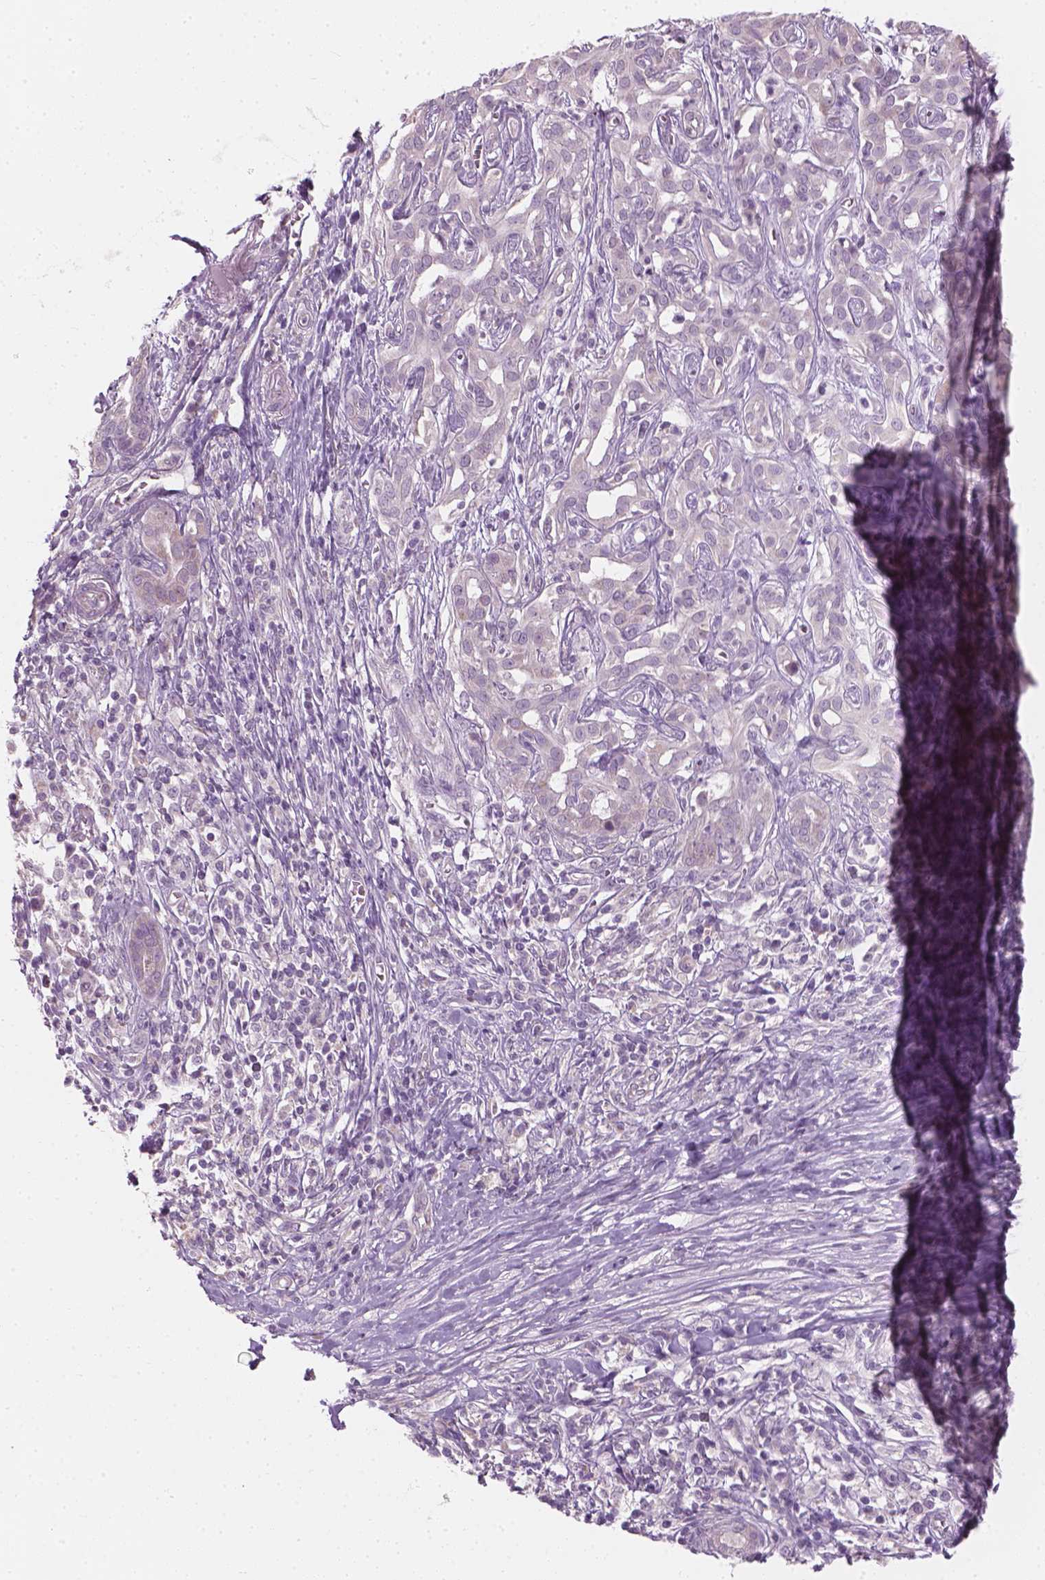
{"staining": {"intensity": "negative", "quantity": "none", "location": "none"}, "tissue": "pancreatic cancer", "cell_type": "Tumor cells", "image_type": "cancer", "snomed": [{"axis": "morphology", "description": "Adenocarcinoma, NOS"}, {"axis": "topography", "description": "Pancreas"}], "caption": "IHC micrograph of neoplastic tissue: pancreatic adenocarcinoma stained with DAB (3,3'-diaminobenzidine) demonstrates no significant protein staining in tumor cells.", "gene": "CFAP126", "patient": {"sex": "male", "age": 61}}